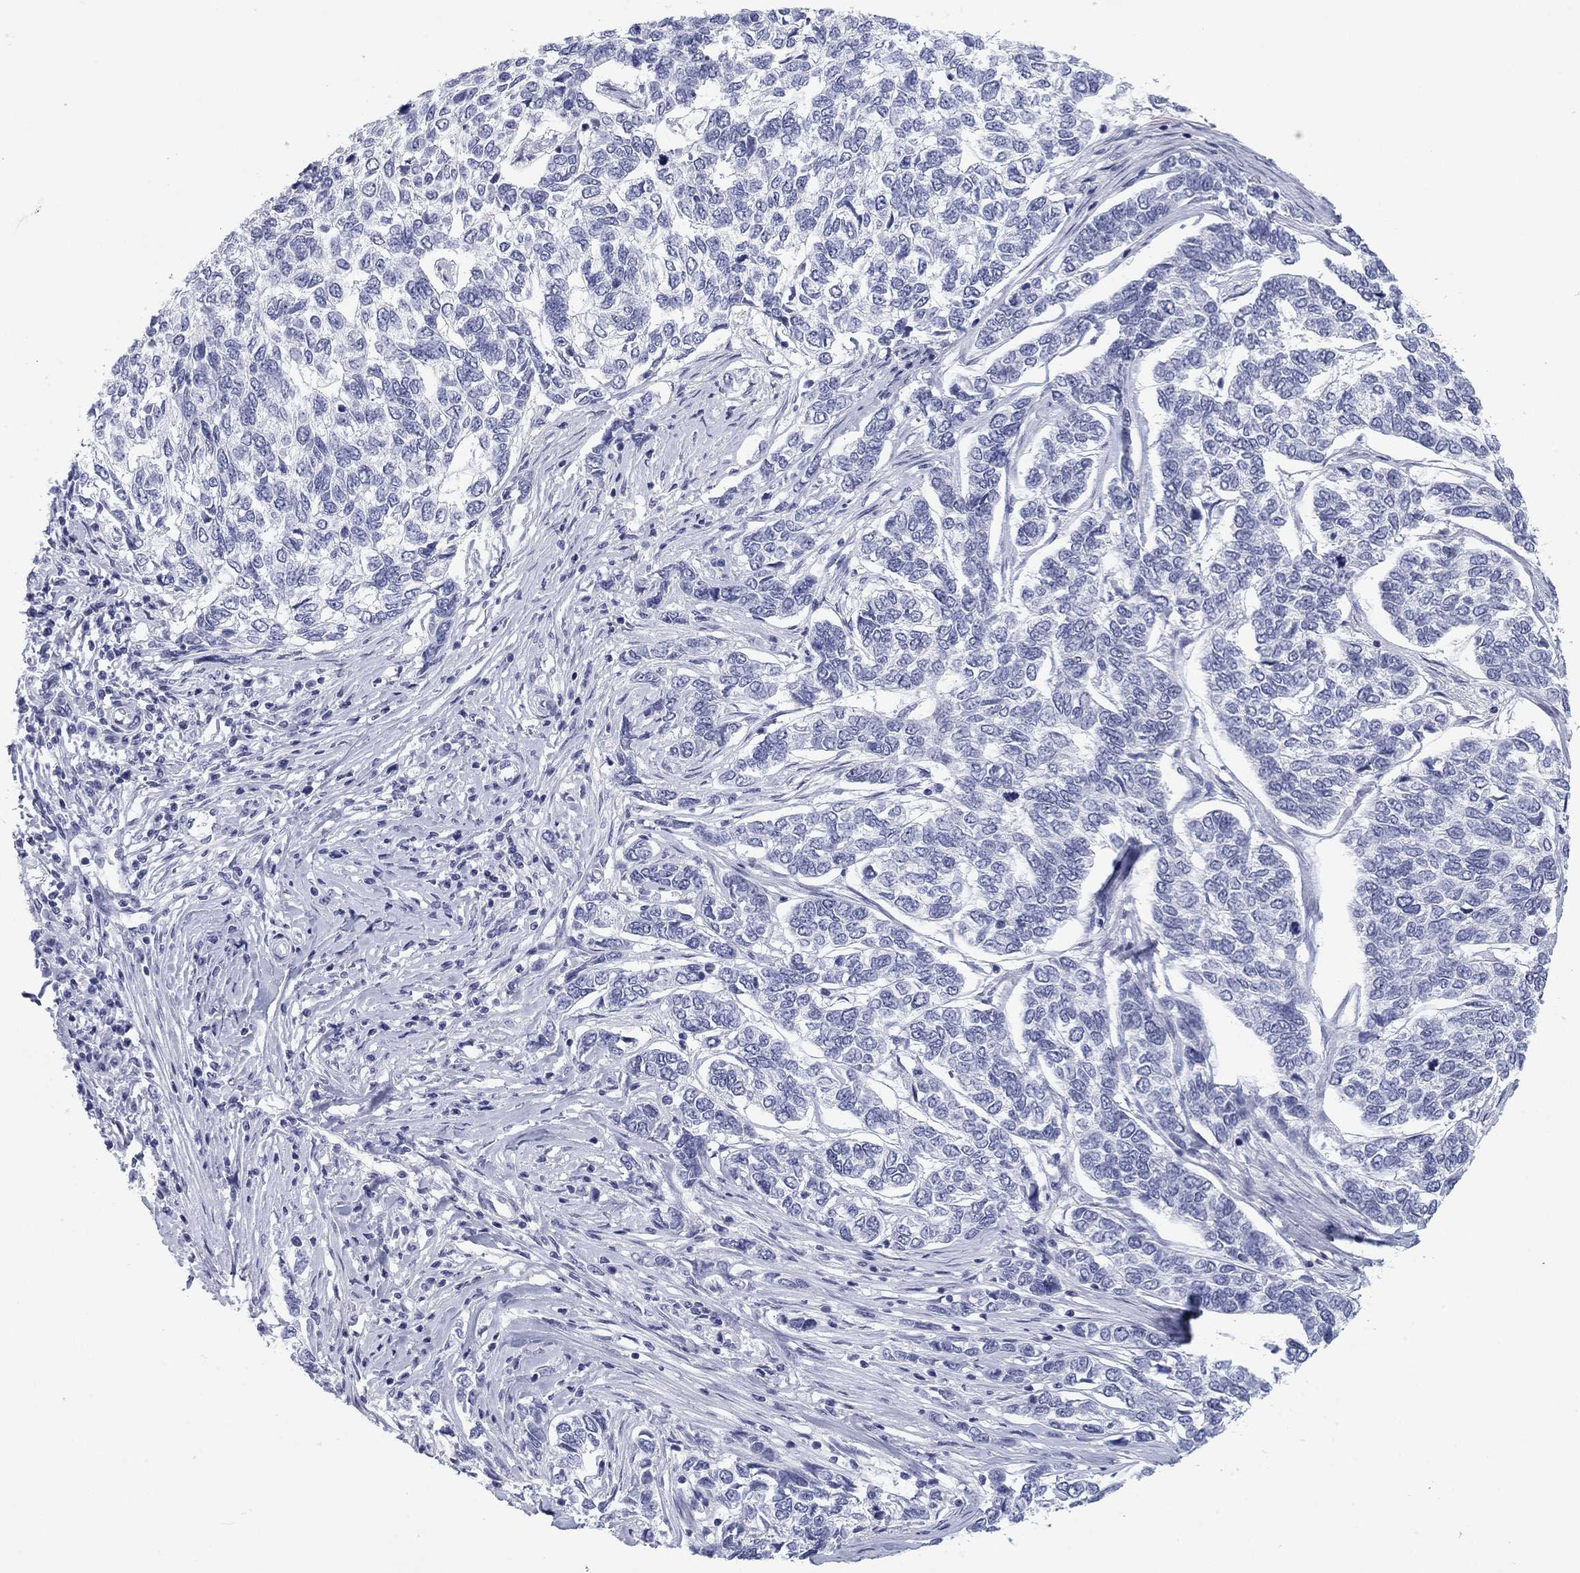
{"staining": {"intensity": "negative", "quantity": "none", "location": "none"}, "tissue": "skin cancer", "cell_type": "Tumor cells", "image_type": "cancer", "snomed": [{"axis": "morphology", "description": "Basal cell carcinoma"}, {"axis": "topography", "description": "Skin"}], "caption": "Tumor cells are negative for brown protein staining in skin cancer (basal cell carcinoma). (DAB immunohistochemistry (IHC) visualized using brightfield microscopy, high magnification).", "gene": "CALB1", "patient": {"sex": "female", "age": 65}}